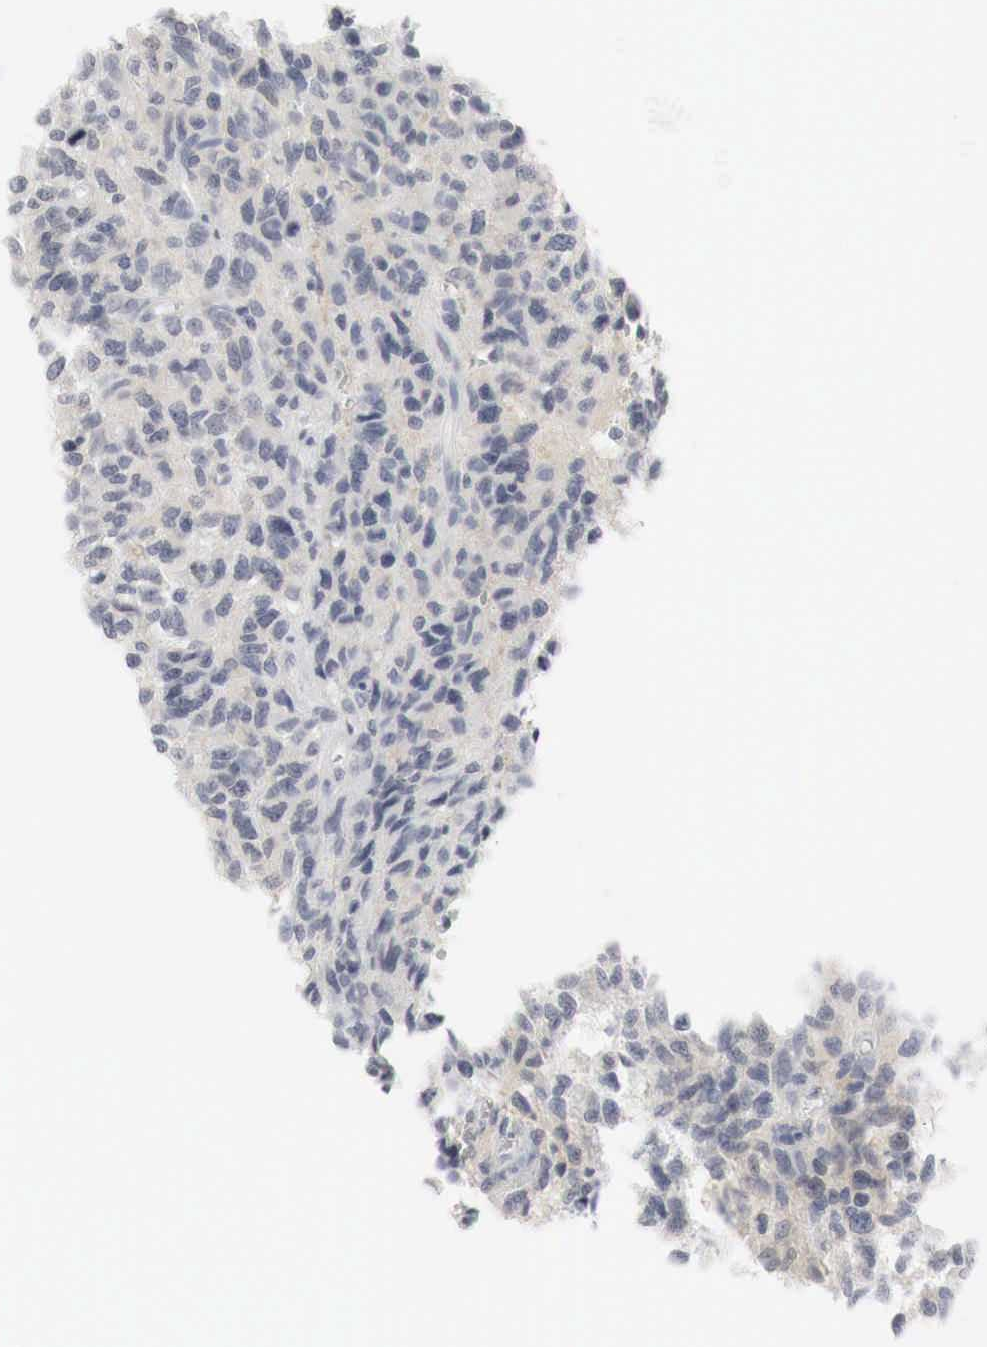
{"staining": {"intensity": "negative", "quantity": "none", "location": "none"}, "tissue": "glioma", "cell_type": "Tumor cells", "image_type": "cancer", "snomed": [{"axis": "morphology", "description": "Glioma, malignant, High grade"}, {"axis": "topography", "description": "Brain"}], "caption": "Immunohistochemistry of human glioma shows no expression in tumor cells.", "gene": "TP63", "patient": {"sex": "male", "age": 77}}